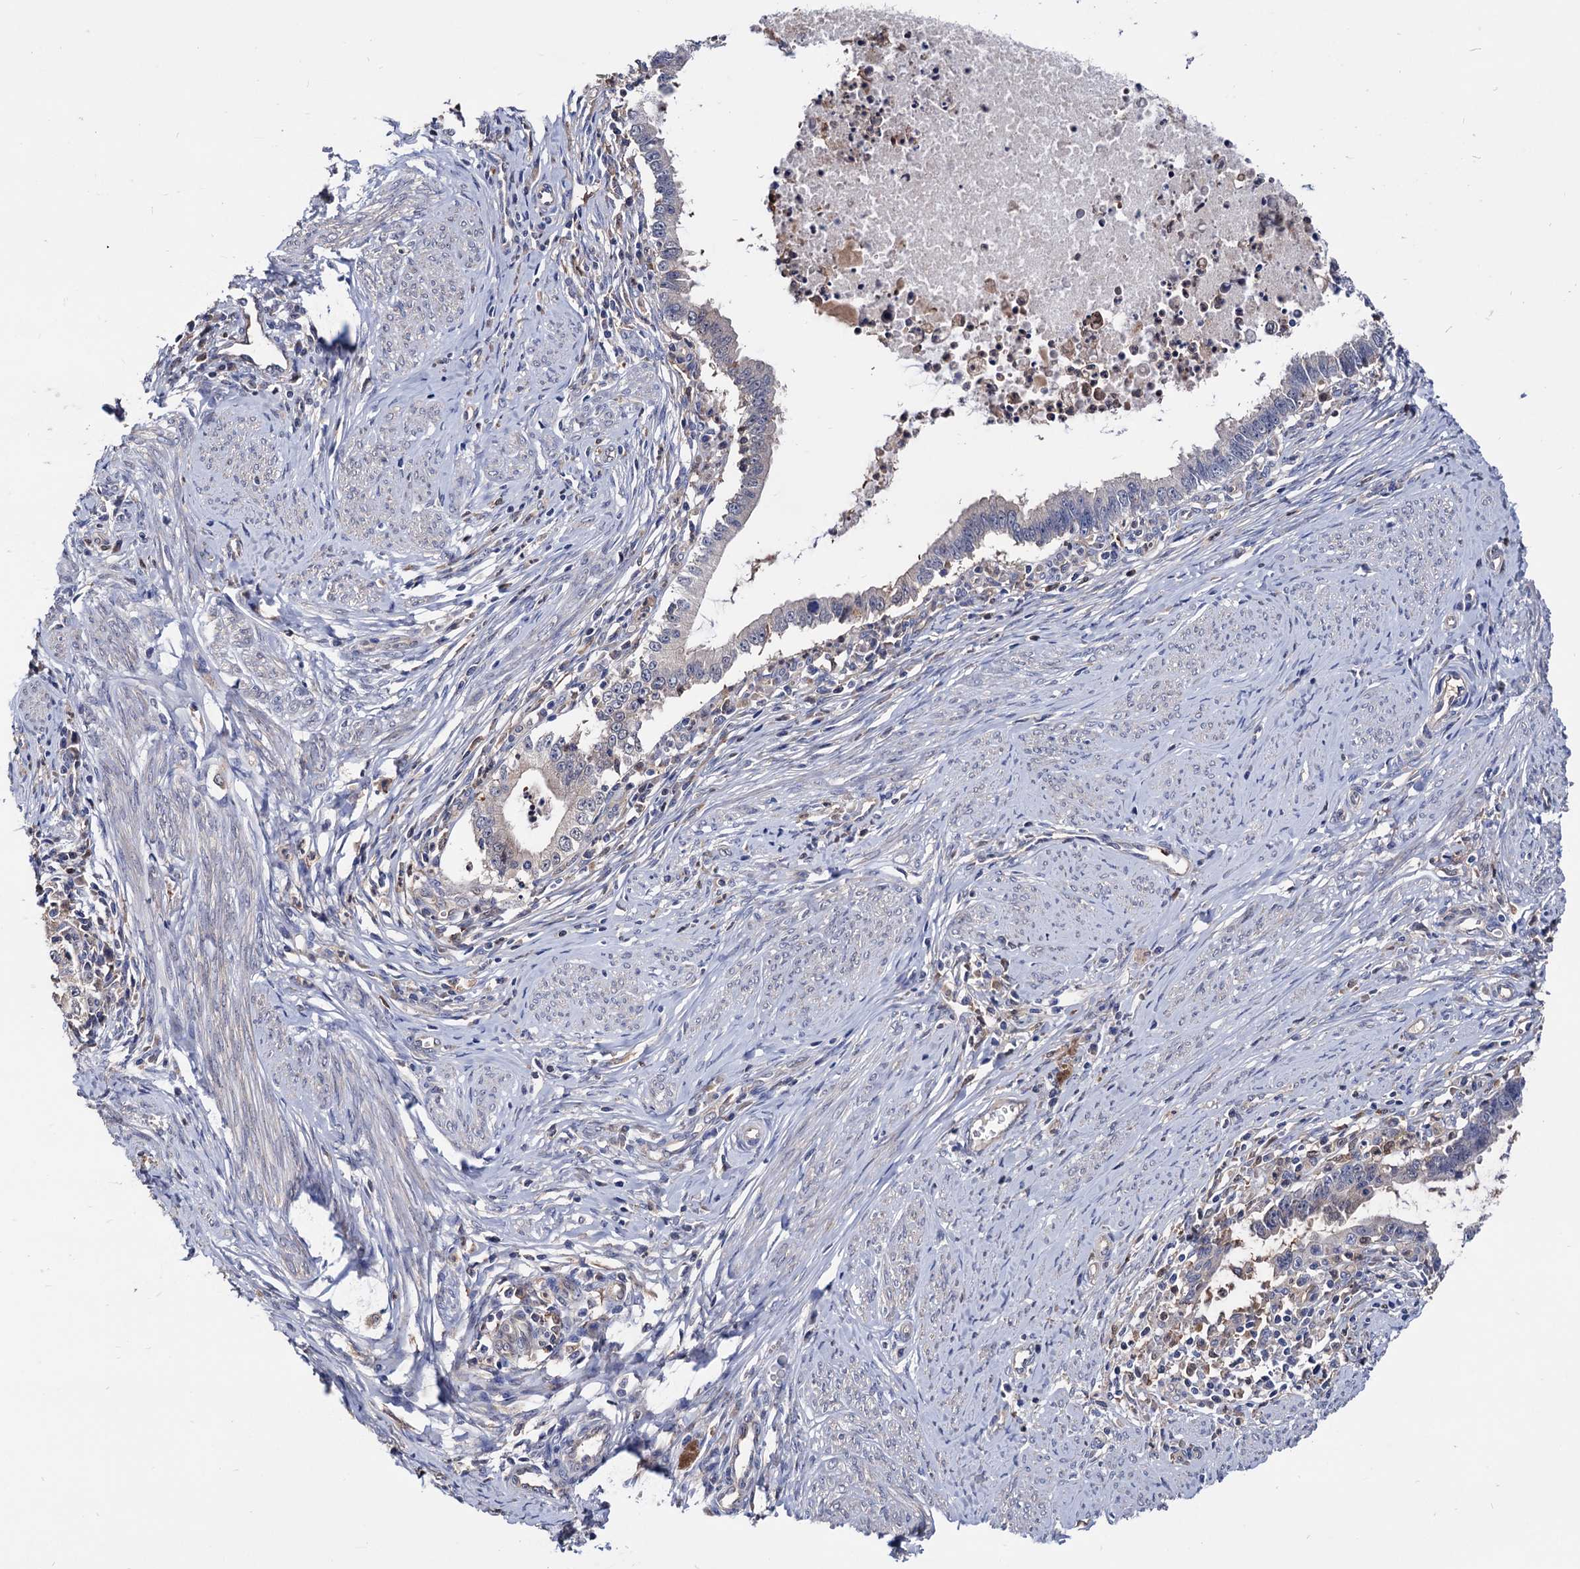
{"staining": {"intensity": "negative", "quantity": "none", "location": "none"}, "tissue": "cervical cancer", "cell_type": "Tumor cells", "image_type": "cancer", "snomed": [{"axis": "morphology", "description": "Adenocarcinoma, NOS"}, {"axis": "topography", "description": "Cervix"}], "caption": "This is a micrograph of immunohistochemistry (IHC) staining of cervical cancer, which shows no positivity in tumor cells.", "gene": "CPPED1", "patient": {"sex": "female", "age": 36}}